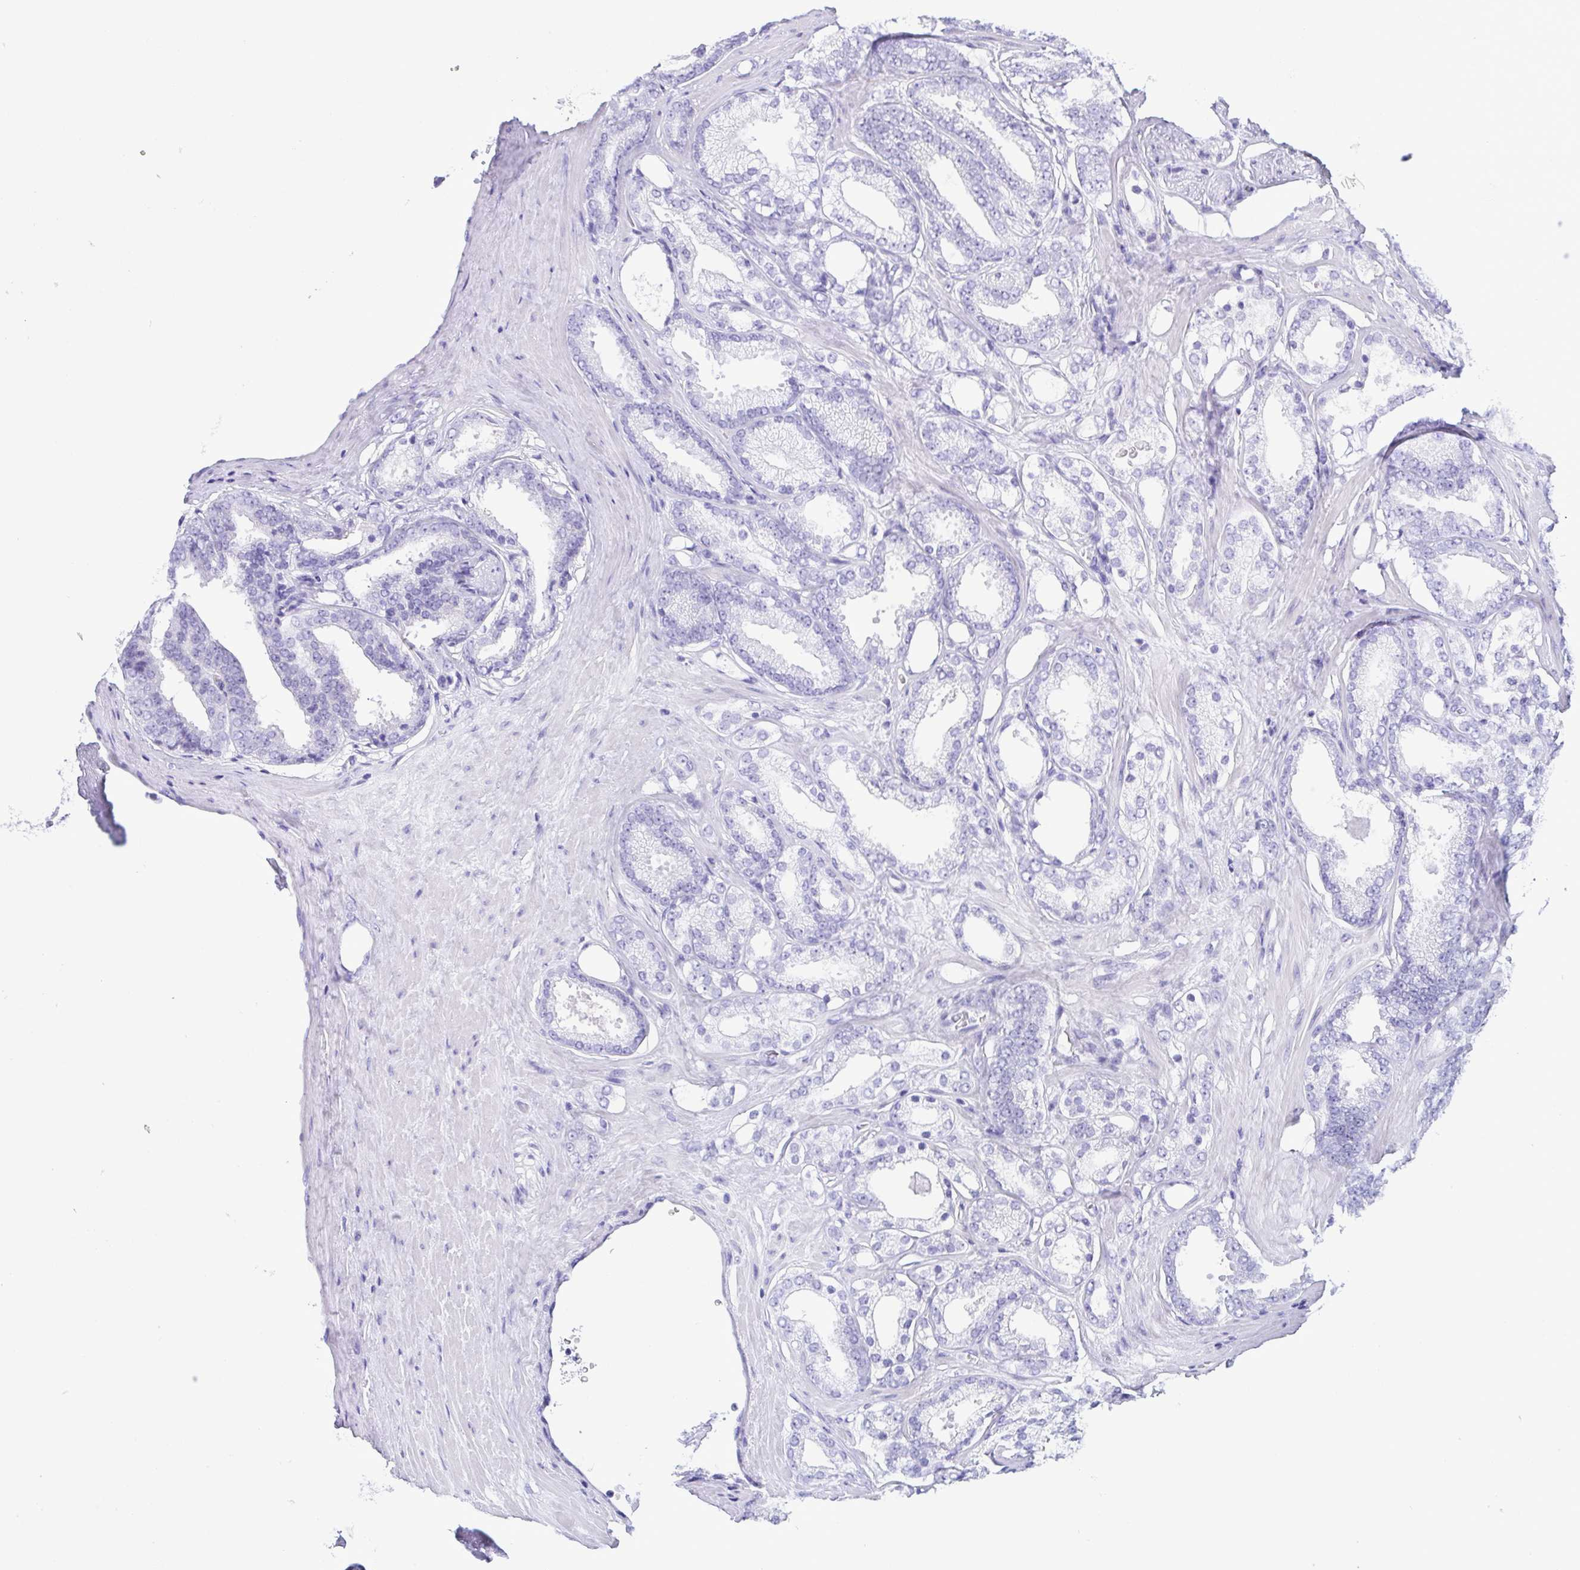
{"staining": {"intensity": "negative", "quantity": "none", "location": "none"}, "tissue": "prostate cancer", "cell_type": "Tumor cells", "image_type": "cancer", "snomed": [{"axis": "morphology", "description": "Adenocarcinoma, Low grade"}, {"axis": "topography", "description": "Prostate"}], "caption": "Immunohistochemistry (IHC) micrograph of prostate cancer stained for a protein (brown), which shows no expression in tumor cells. (Stains: DAB immunohistochemistry with hematoxylin counter stain, Microscopy: brightfield microscopy at high magnification).", "gene": "TSPY2", "patient": {"sex": "male", "age": 65}}